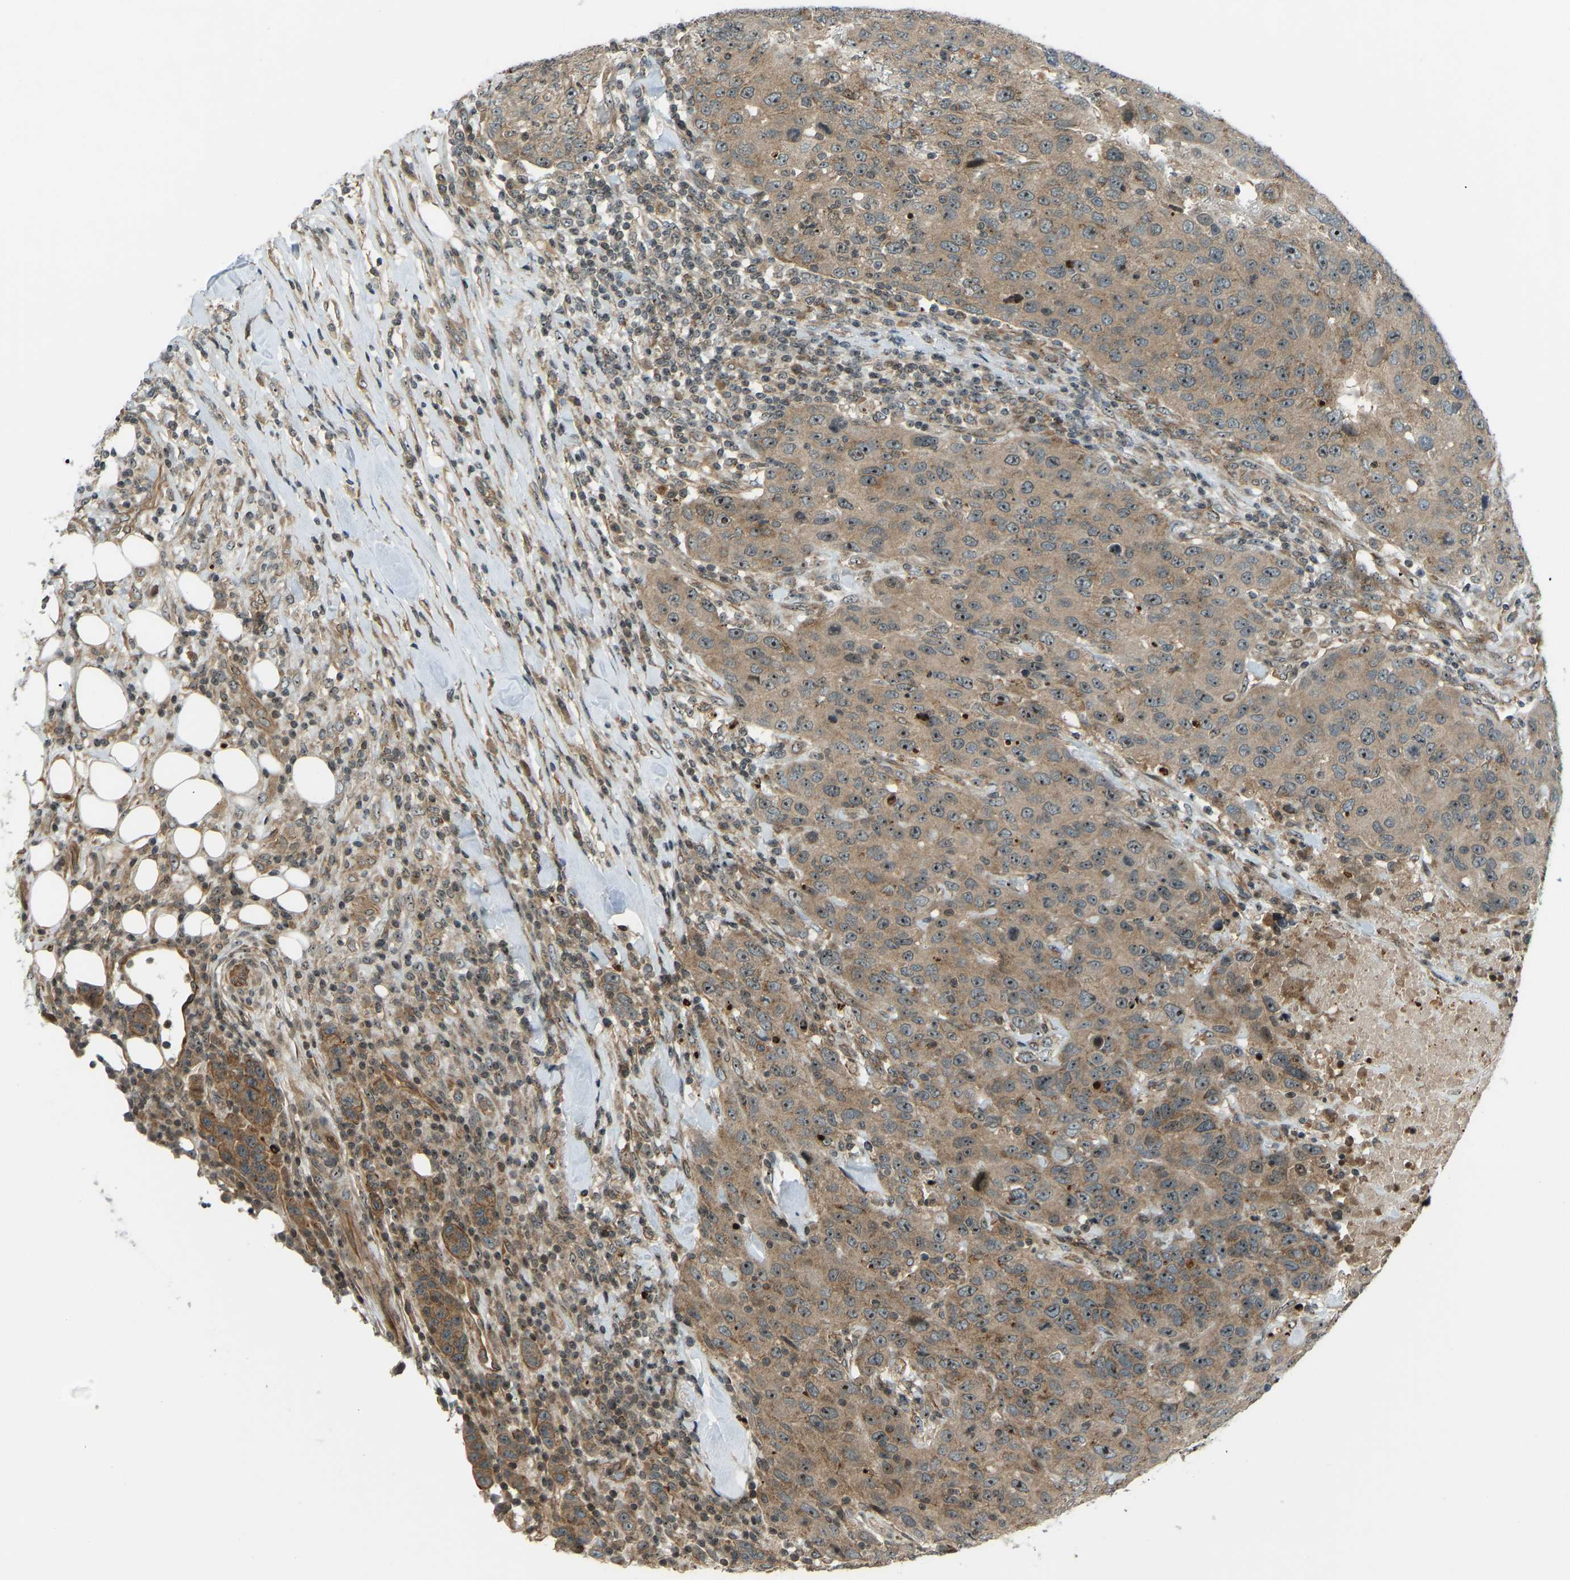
{"staining": {"intensity": "moderate", "quantity": ">75%", "location": "cytoplasmic/membranous,nuclear"}, "tissue": "breast cancer", "cell_type": "Tumor cells", "image_type": "cancer", "snomed": [{"axis": "morphology", "description": "Duct carcinoma"}, {"axis": "topography", "description": "Breast"}], "caption": "This micrograph displays immunohistochemistry staining of infiltrating ductal carcinoma (breast), with medium moderate cytoplasmic/membranous and nuclear staining in approximately >75% of tumor cells.", "gene": "SVOPL", "patient": {"sex": "female", "age": 37}}